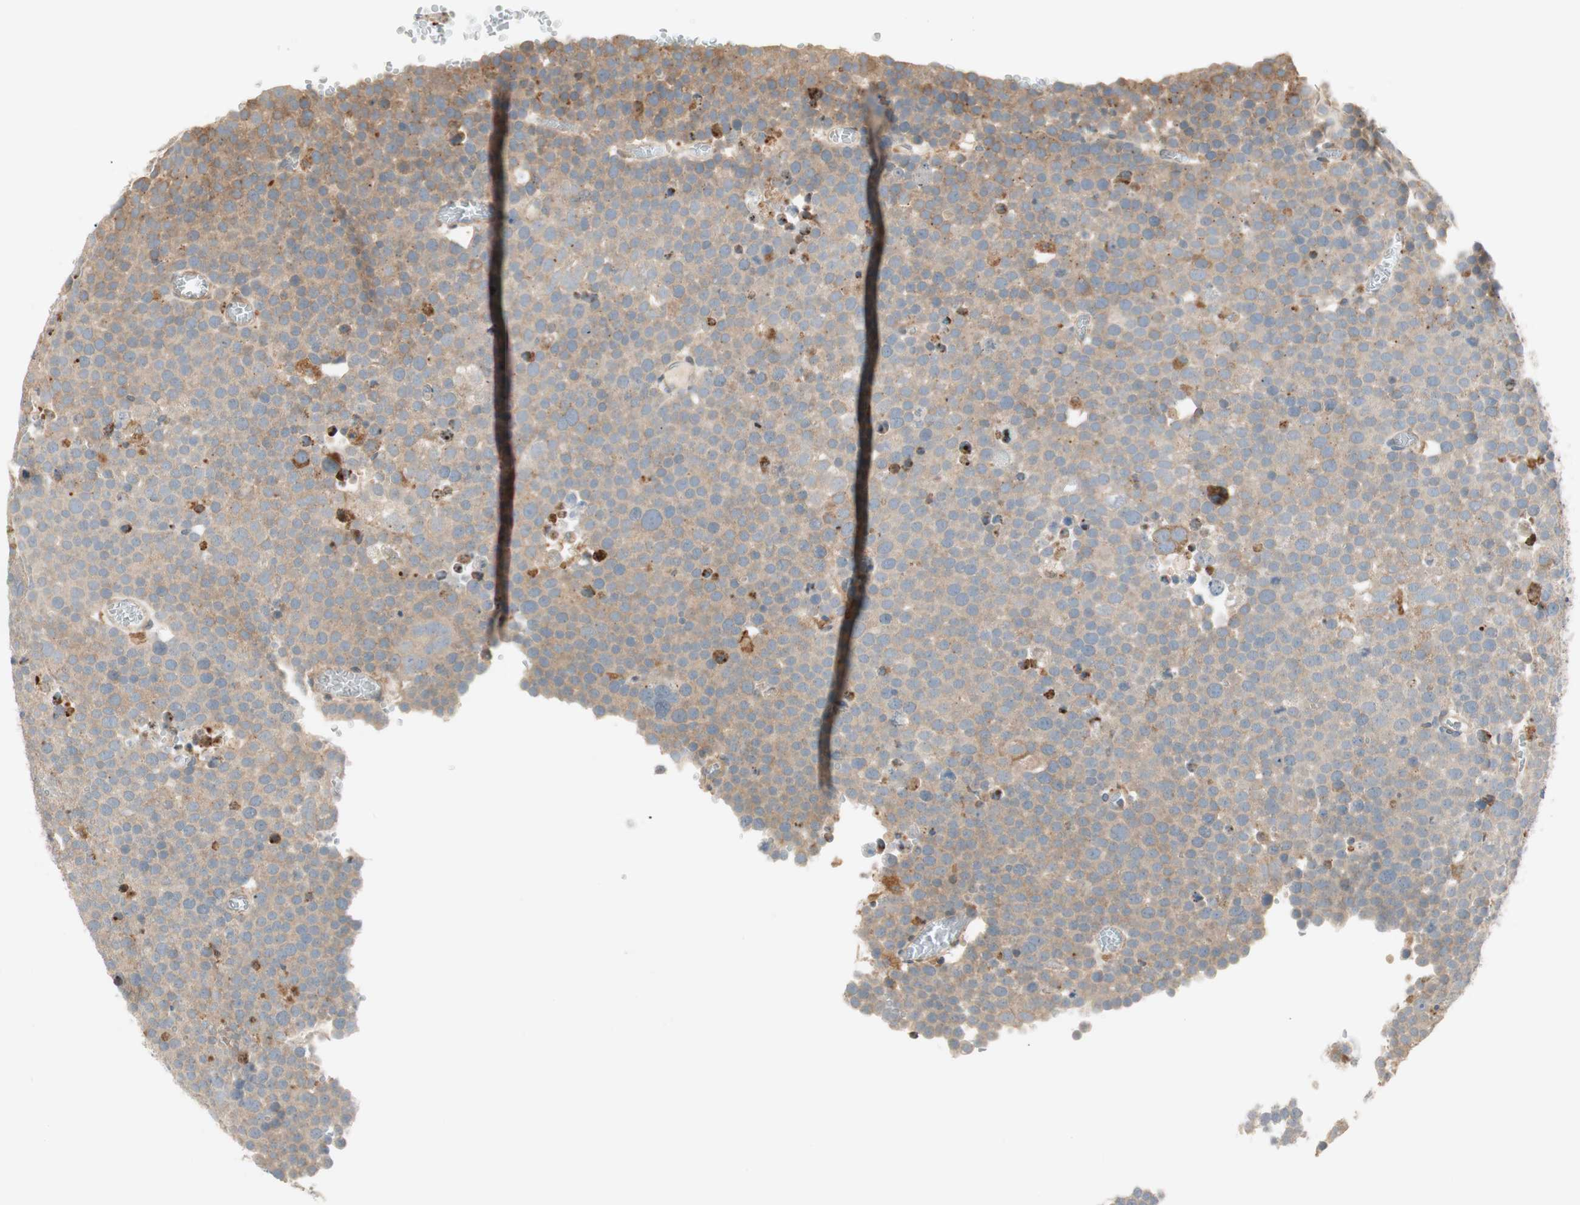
{"staining": {"intensity": "weak", "quantity": "25%-75%", "location": "cytoplasmic/membranous"}, "tissue": "testis cancer", "cell_type": "Tumor cells", "image_type": "cancer", "snomed": [{"axis": "morphology", "description": "Seminoma, NOS"}, {"axis": "topography", "description": "Testis"}], "caption": "DAB (3,3'-diaminobenzidine) immunohistochemical staining of testis cancer (seminoma) displays weak cytoplasmic/membranous protein staining in approximately 25%-75% of tumor cells.", "gene": "SFRP1", "patient": {"sex": "male", "age": 71}}